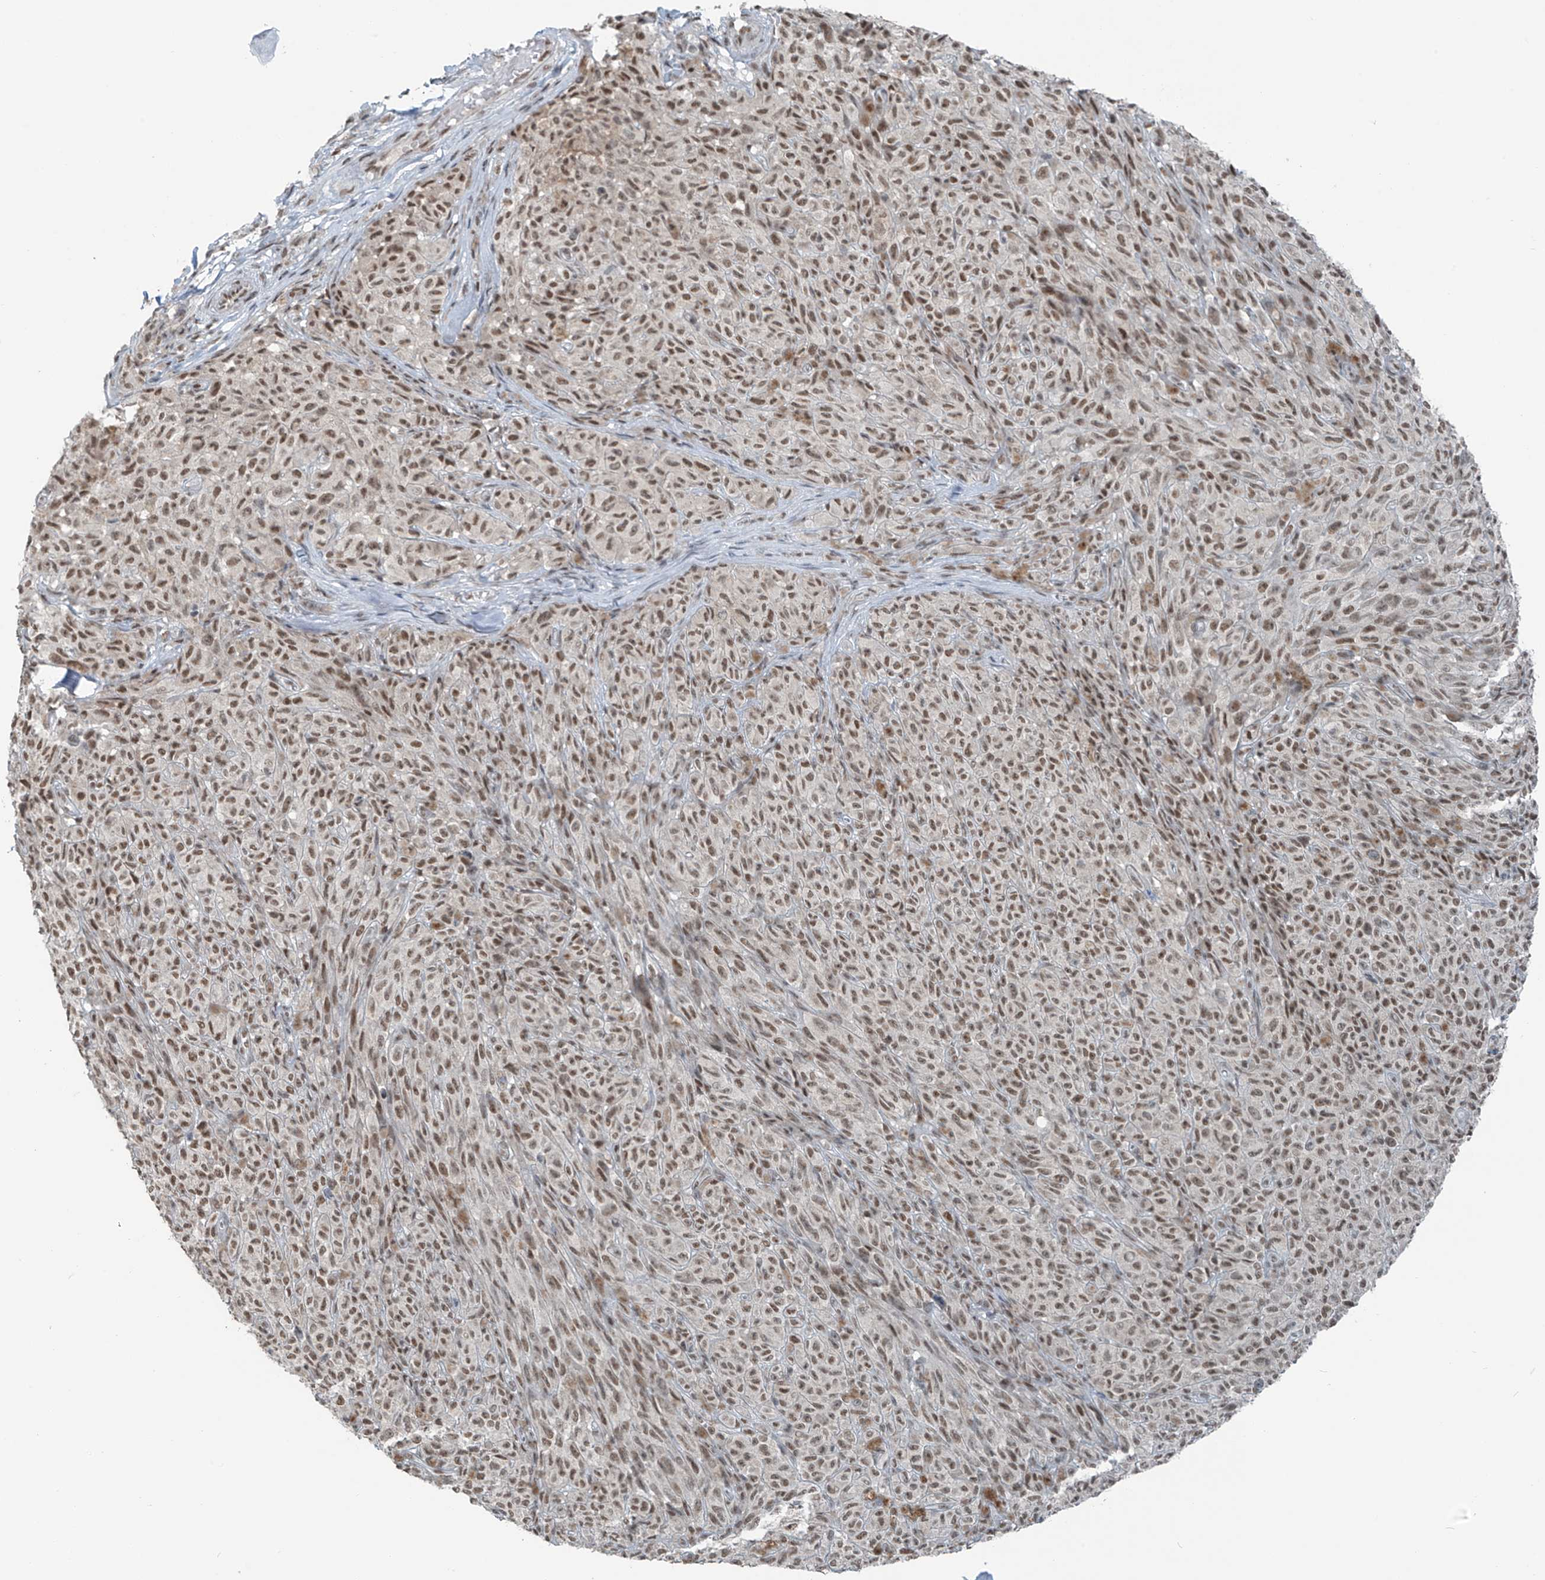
{"staining": {"intensity": "moderate", "quantity": ">75%", "location": "nuclear"}, "tissue": "melanoma", "cell_type": "Tumor cells", "image_type": "cancer", "snomed": [{"axis": "morphology", "description": "Malignant melanoma, NOS"}, {"axis": "topography", "description": "Skin"}], "caption": "Moderate nuclear expression for a protein is present in about >75% of tumor cells of malignant melanoma using immunohistochemistry.", "gene": "WRNIP1", "patient": {"sex": "female", "age": 82}}